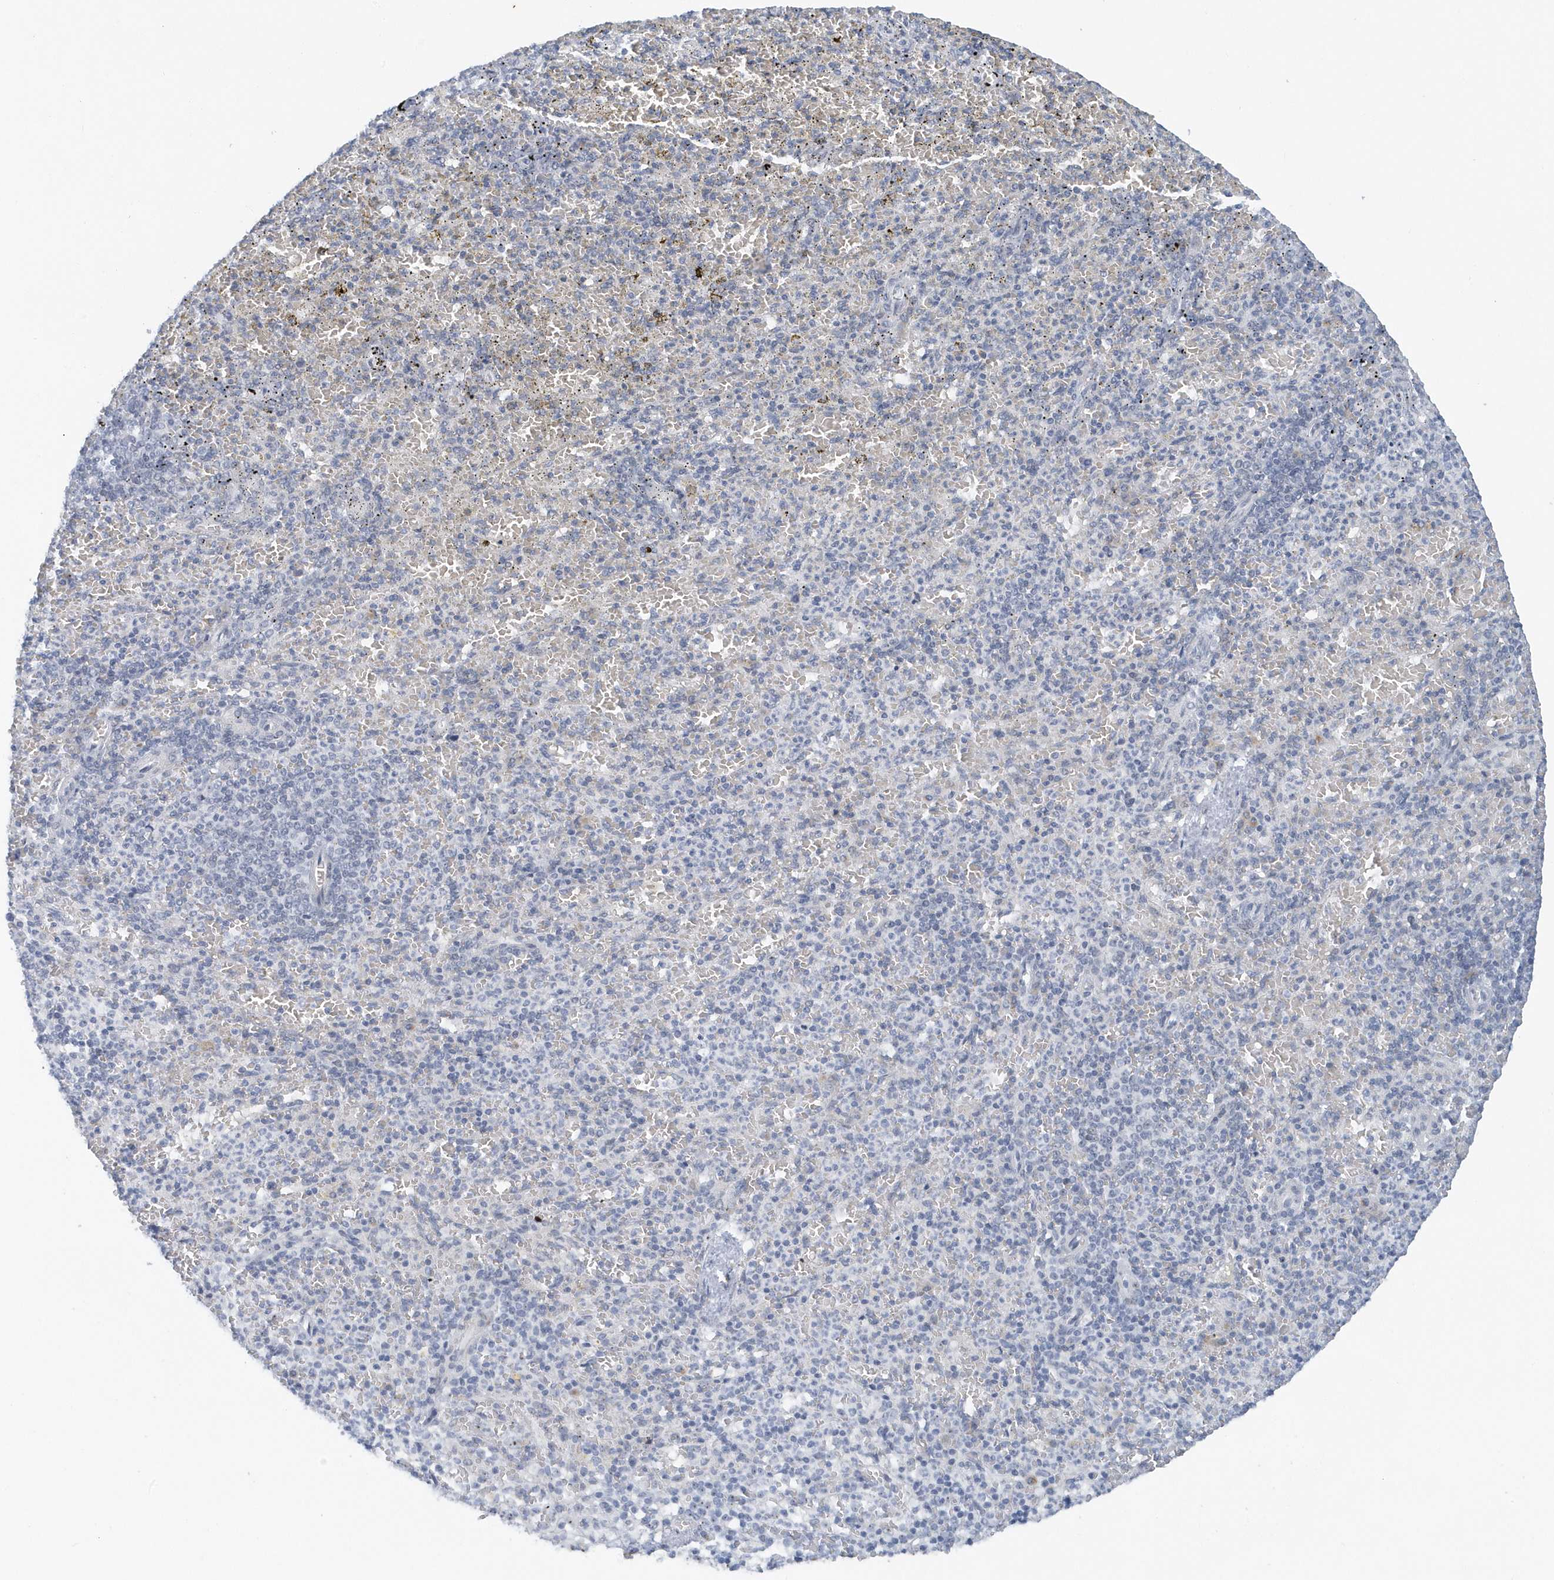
{"staining": {"intensity": "negative", "quantity": "none", "location": "none"}, "tissue": "spleen", "cell_type": "Cells in red pulp", "image_type": "normal", "snomed": [{"axis": "morphology", "description": "Normal tissue, NOS"}, {"axis": "topography", "description": "Spleen"}], "caption": "IHC of normal human spleen exhibits no expression in cells in red pulp. (DAB (3,3'-diaminobenzidine) IHC, high magnification).", "gene": "RPF2", "patient": {"sex": "female", "age": 74}}